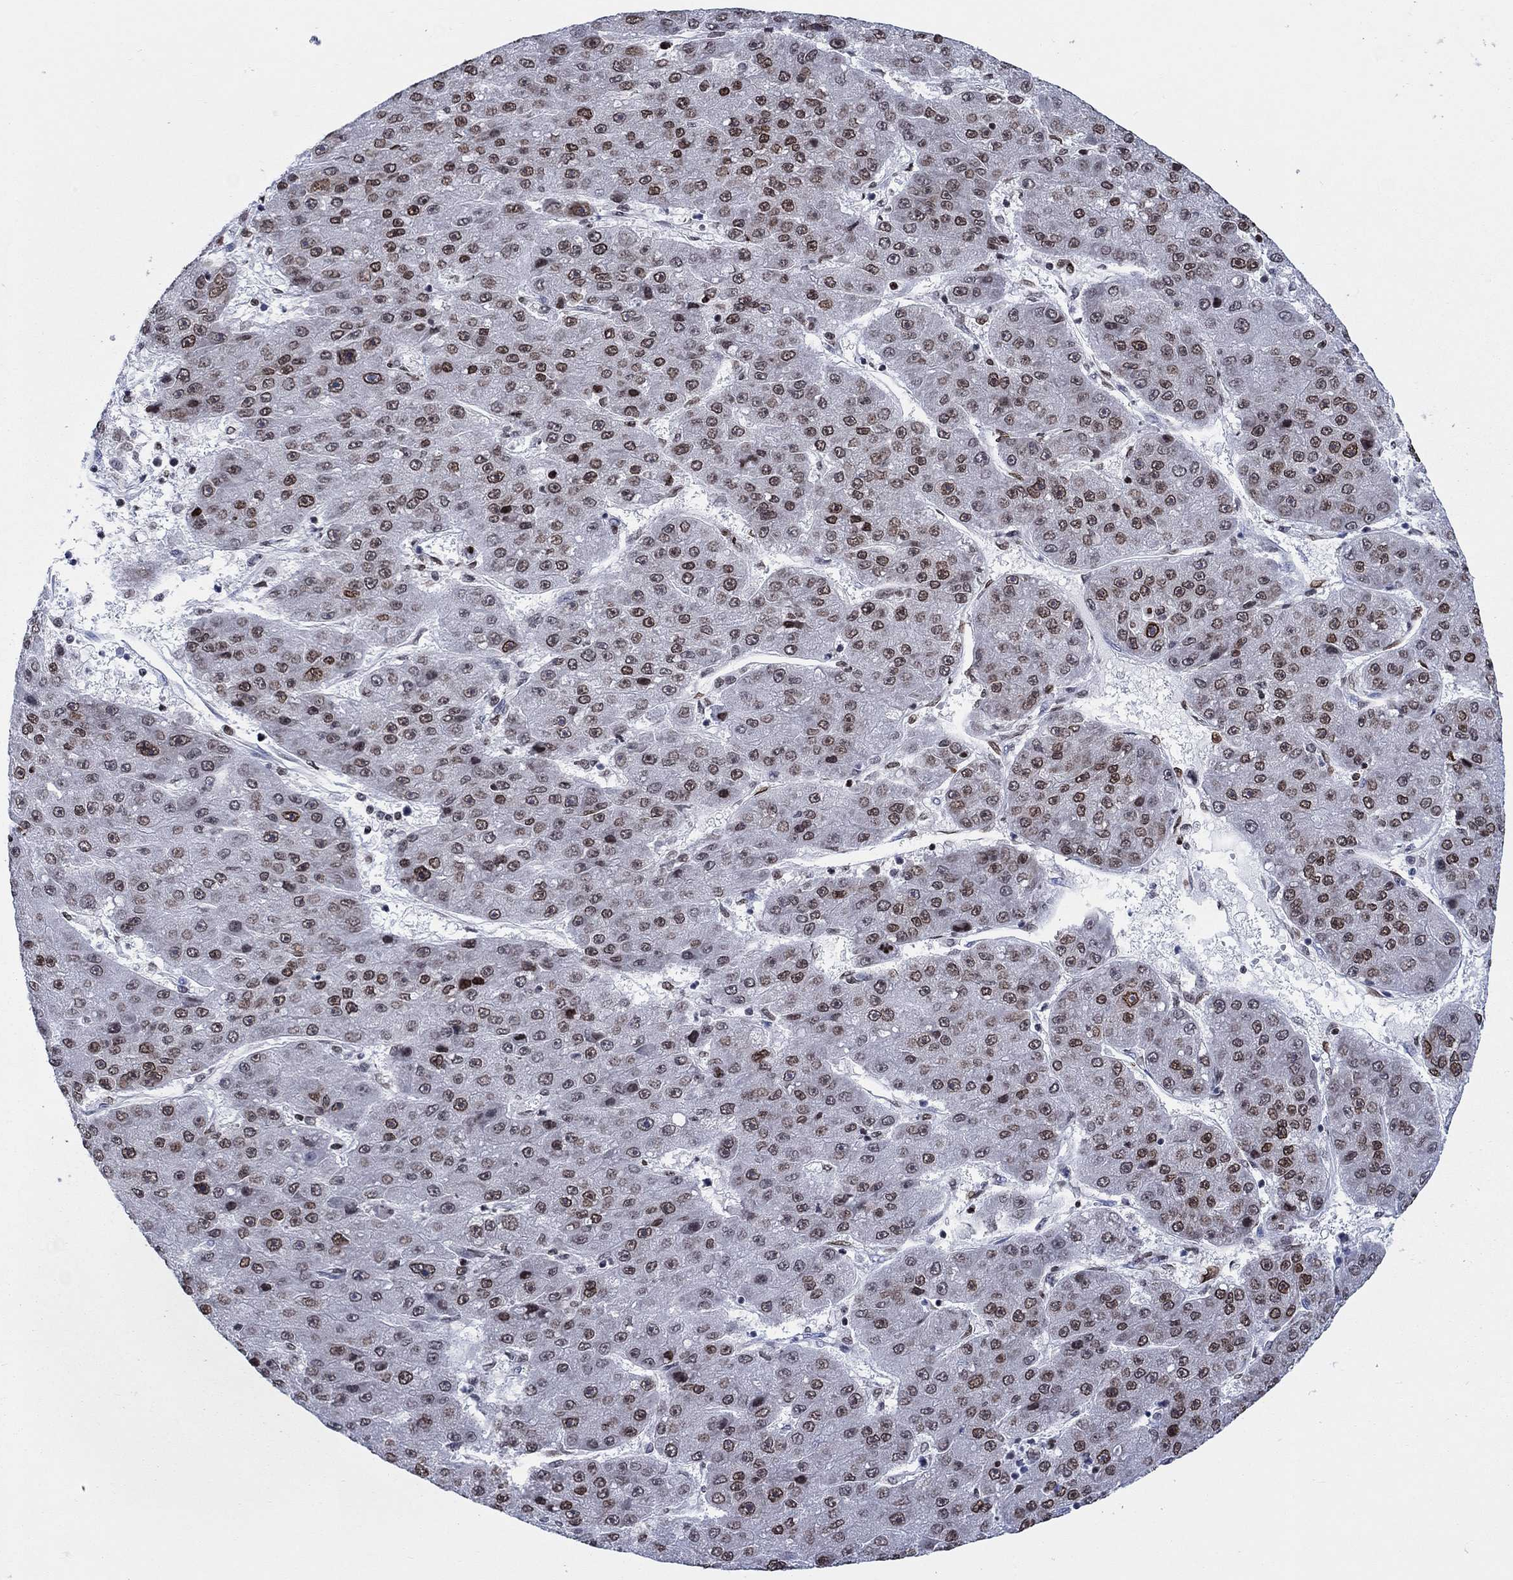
{"staining": {"intensity": "weak", "quantity": "25%-75%", "location": "nuclear"}, "tissue": "liver cancer", "cell_type": "Tumor cells", "image_type": "cancer", "snomed": [{"axis": "morphology", "description": "Carcinoma, Hepatocellular, NOS"}, {"axis": "topography", "description": "Liver"}], "caption": "Liver cancer stained with DAB immunohistochemistry displays low levels of weak nuclear staining in about 25%-75% of tumor cells.", "gene": "HMGA1", "patient": {"sex": "male", "age": 67}}